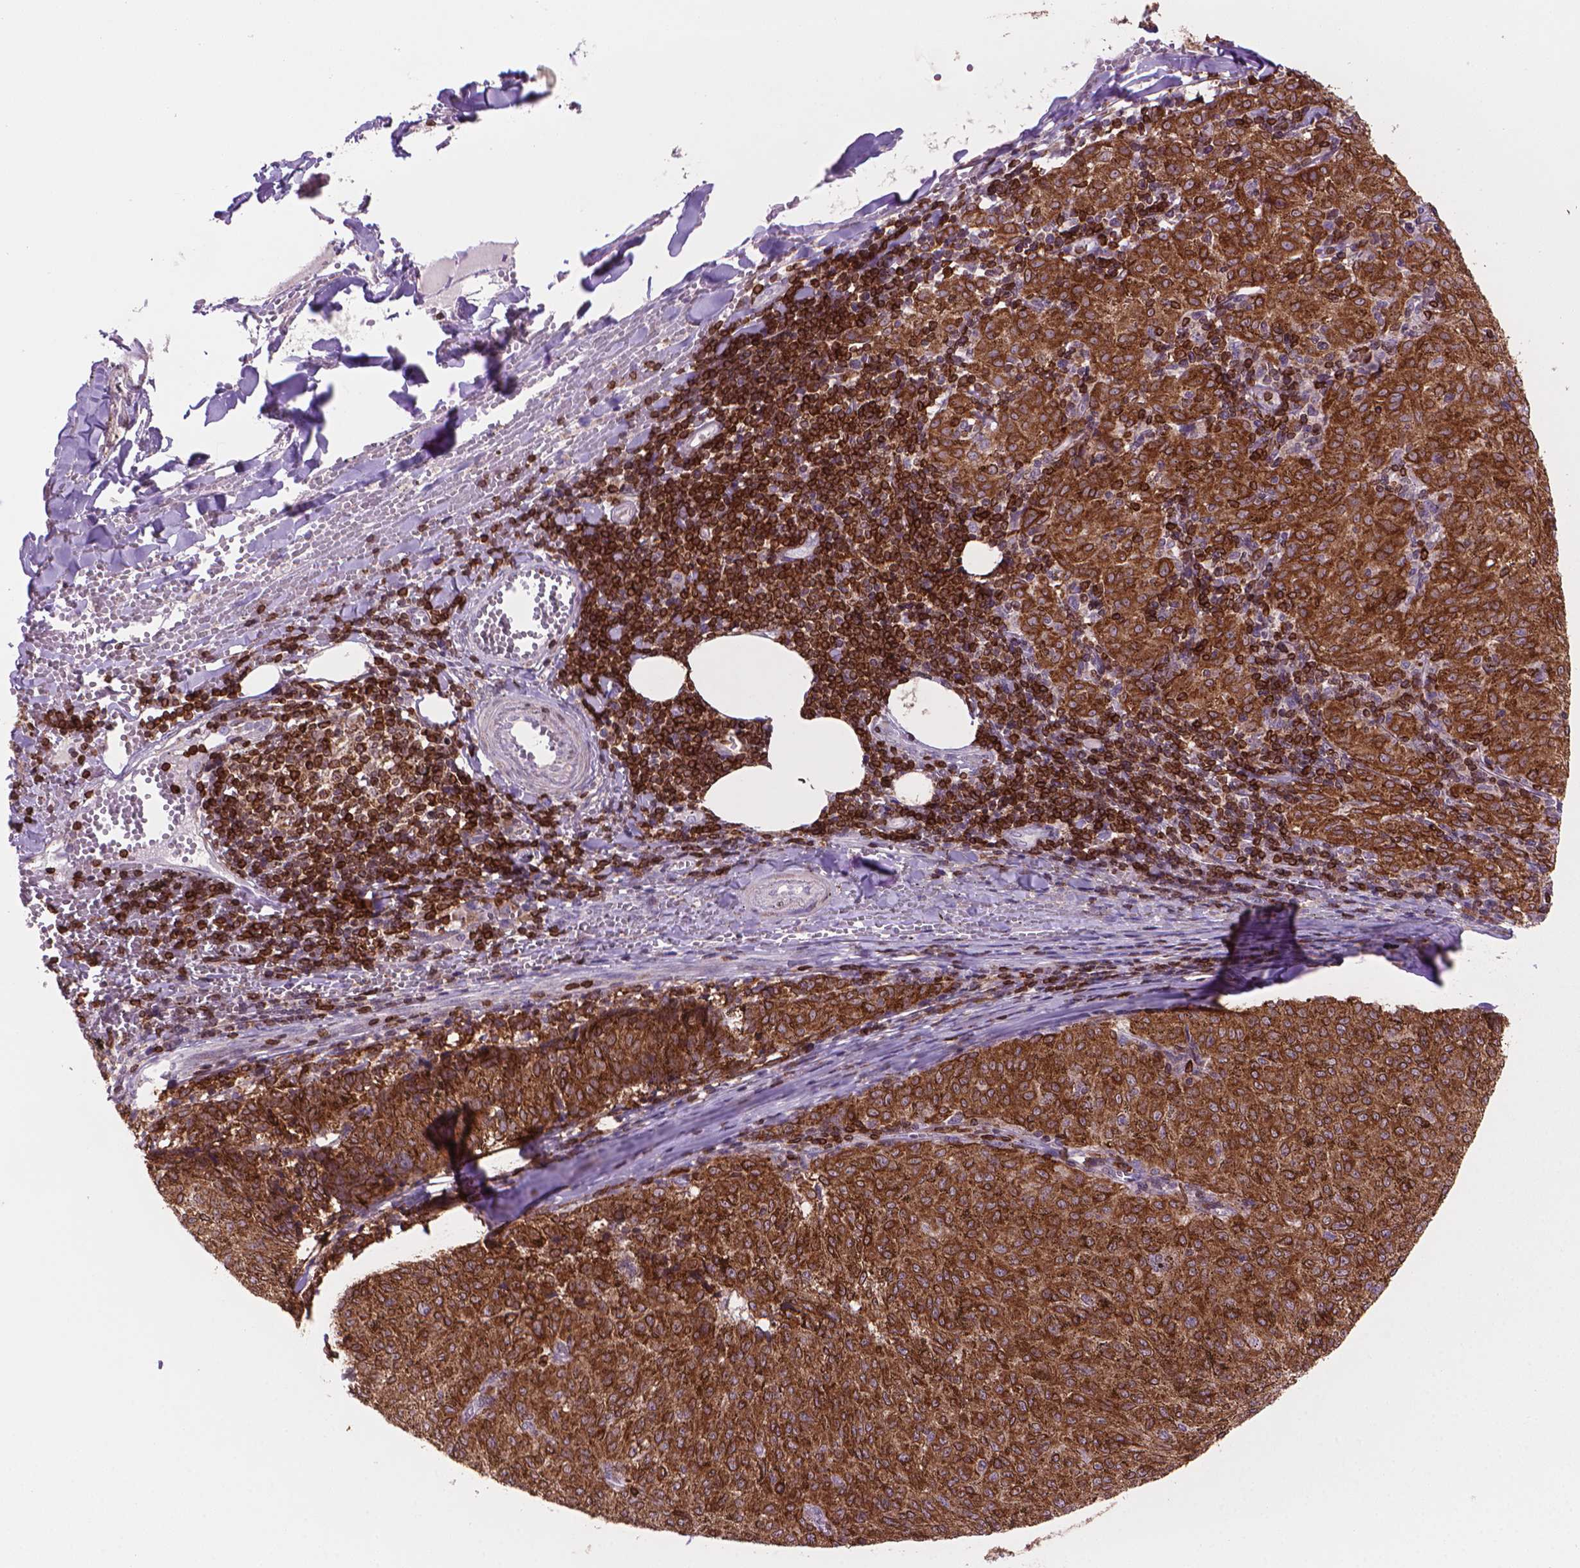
{"staining": {"intensity": "strong", "quantity": ">75%", "location": "cytoplasmic/membranous"}, "tissue": "melanoma", "cell_type": "Tumor cells", "image_type": "cancer", "snomed": [{"axis": "morphology", "description": "Malignant melanoma, NOS"}, {"axis": "topography", "description": "Skin"}], "caption": "The immunohistochemical stain shows strong cytoplasmic/membranous expression in tumor cells of malignant melanoma tissue.", "gene": "BCL2", "patient": {"sex": "female", "age": 72}}